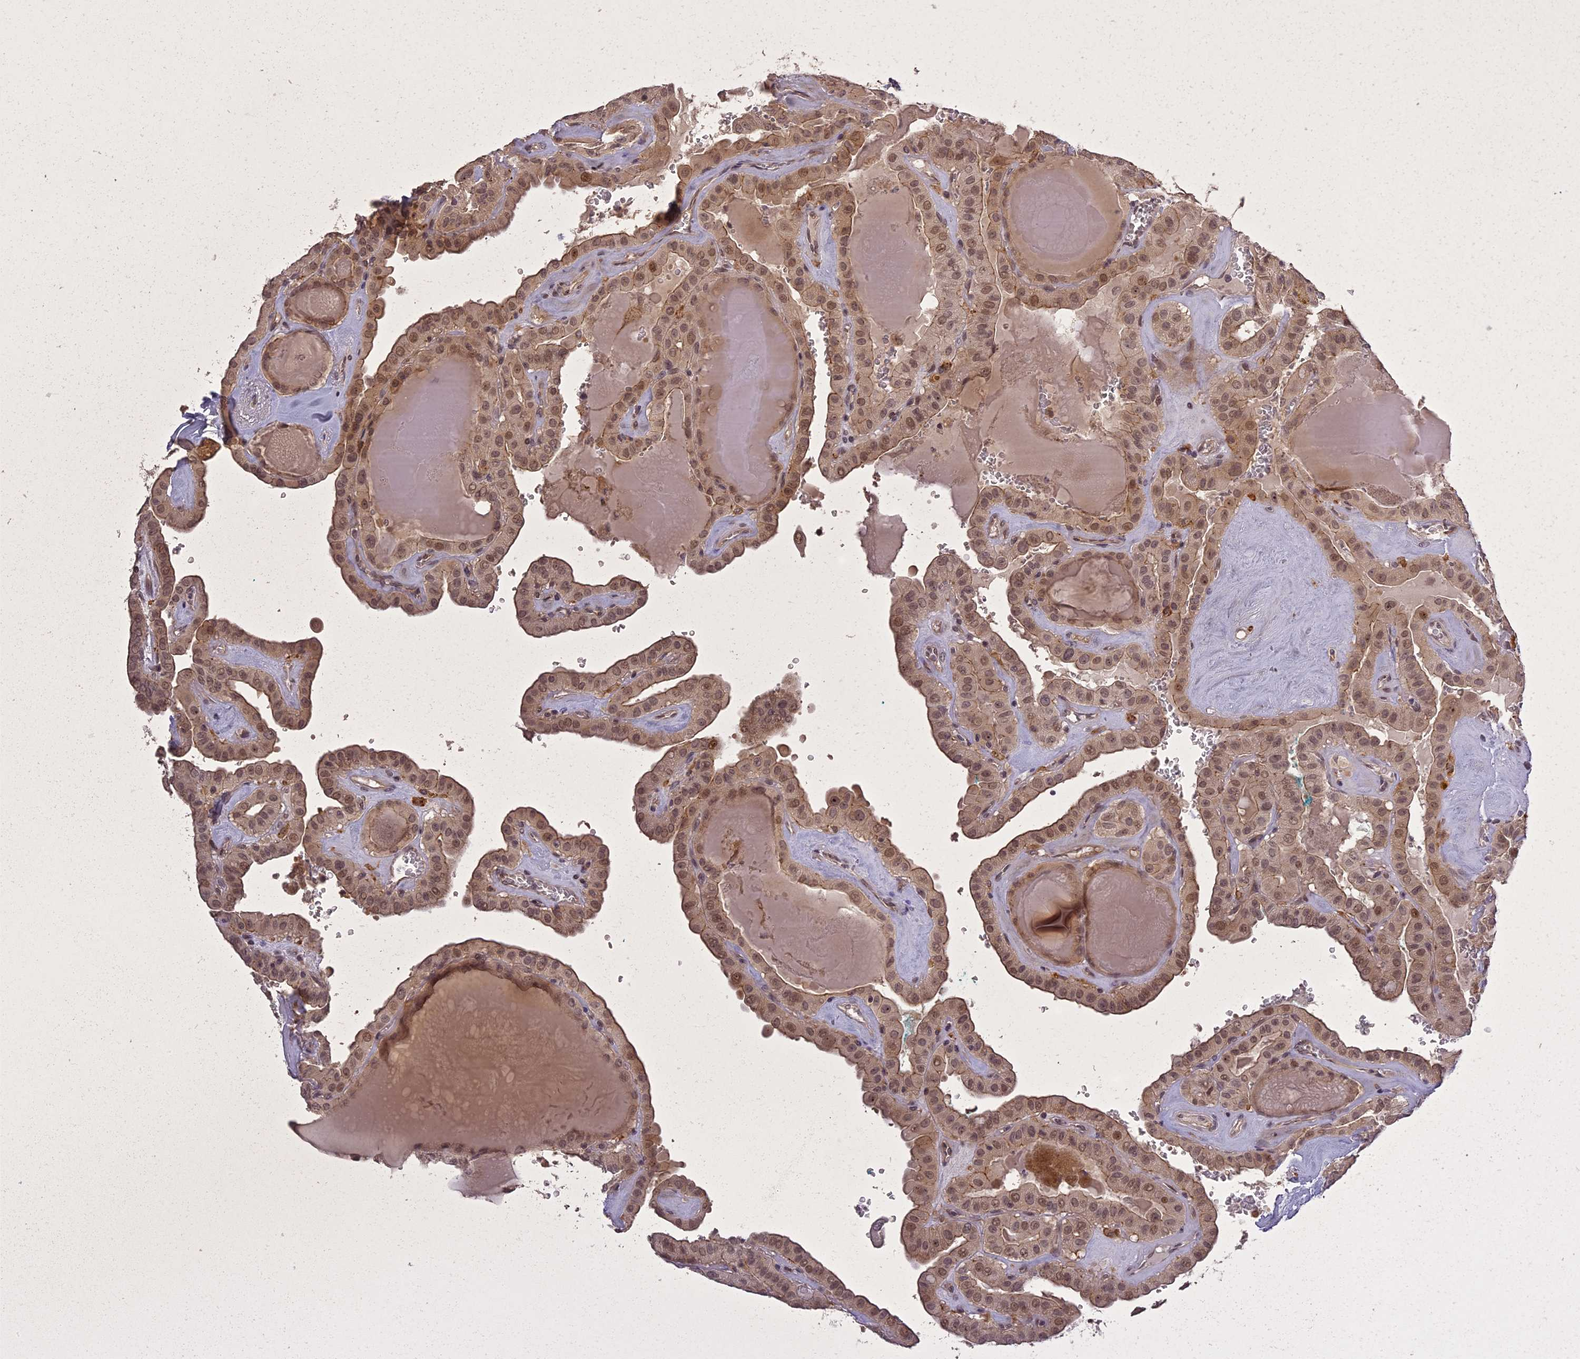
{"staining": {"intensity": "moderate", "quantity": ">75%", "location": "cytoplasmic/membranous,nuclear"}, "tissue": "thyroid cancer", "cell_type": "Tumor cells", "image_type": "cancer", "snomed": [{"axis": "morphology", "description": "Papillary adenocarcinoma, NOS"}, {"axis": "topography", "description": "Thyroid gland"}], "caption": "An immunohistochemistry (IHC) image of tumor tissue is shown. Protein staining in brown labels moderate cytoplasmic/membranous and nuclear positivity in papillary adenocarcinoma (thyroid) within tumor cells.", "gene": "ING5", "patient": {"sex": "male", "age": 52}}